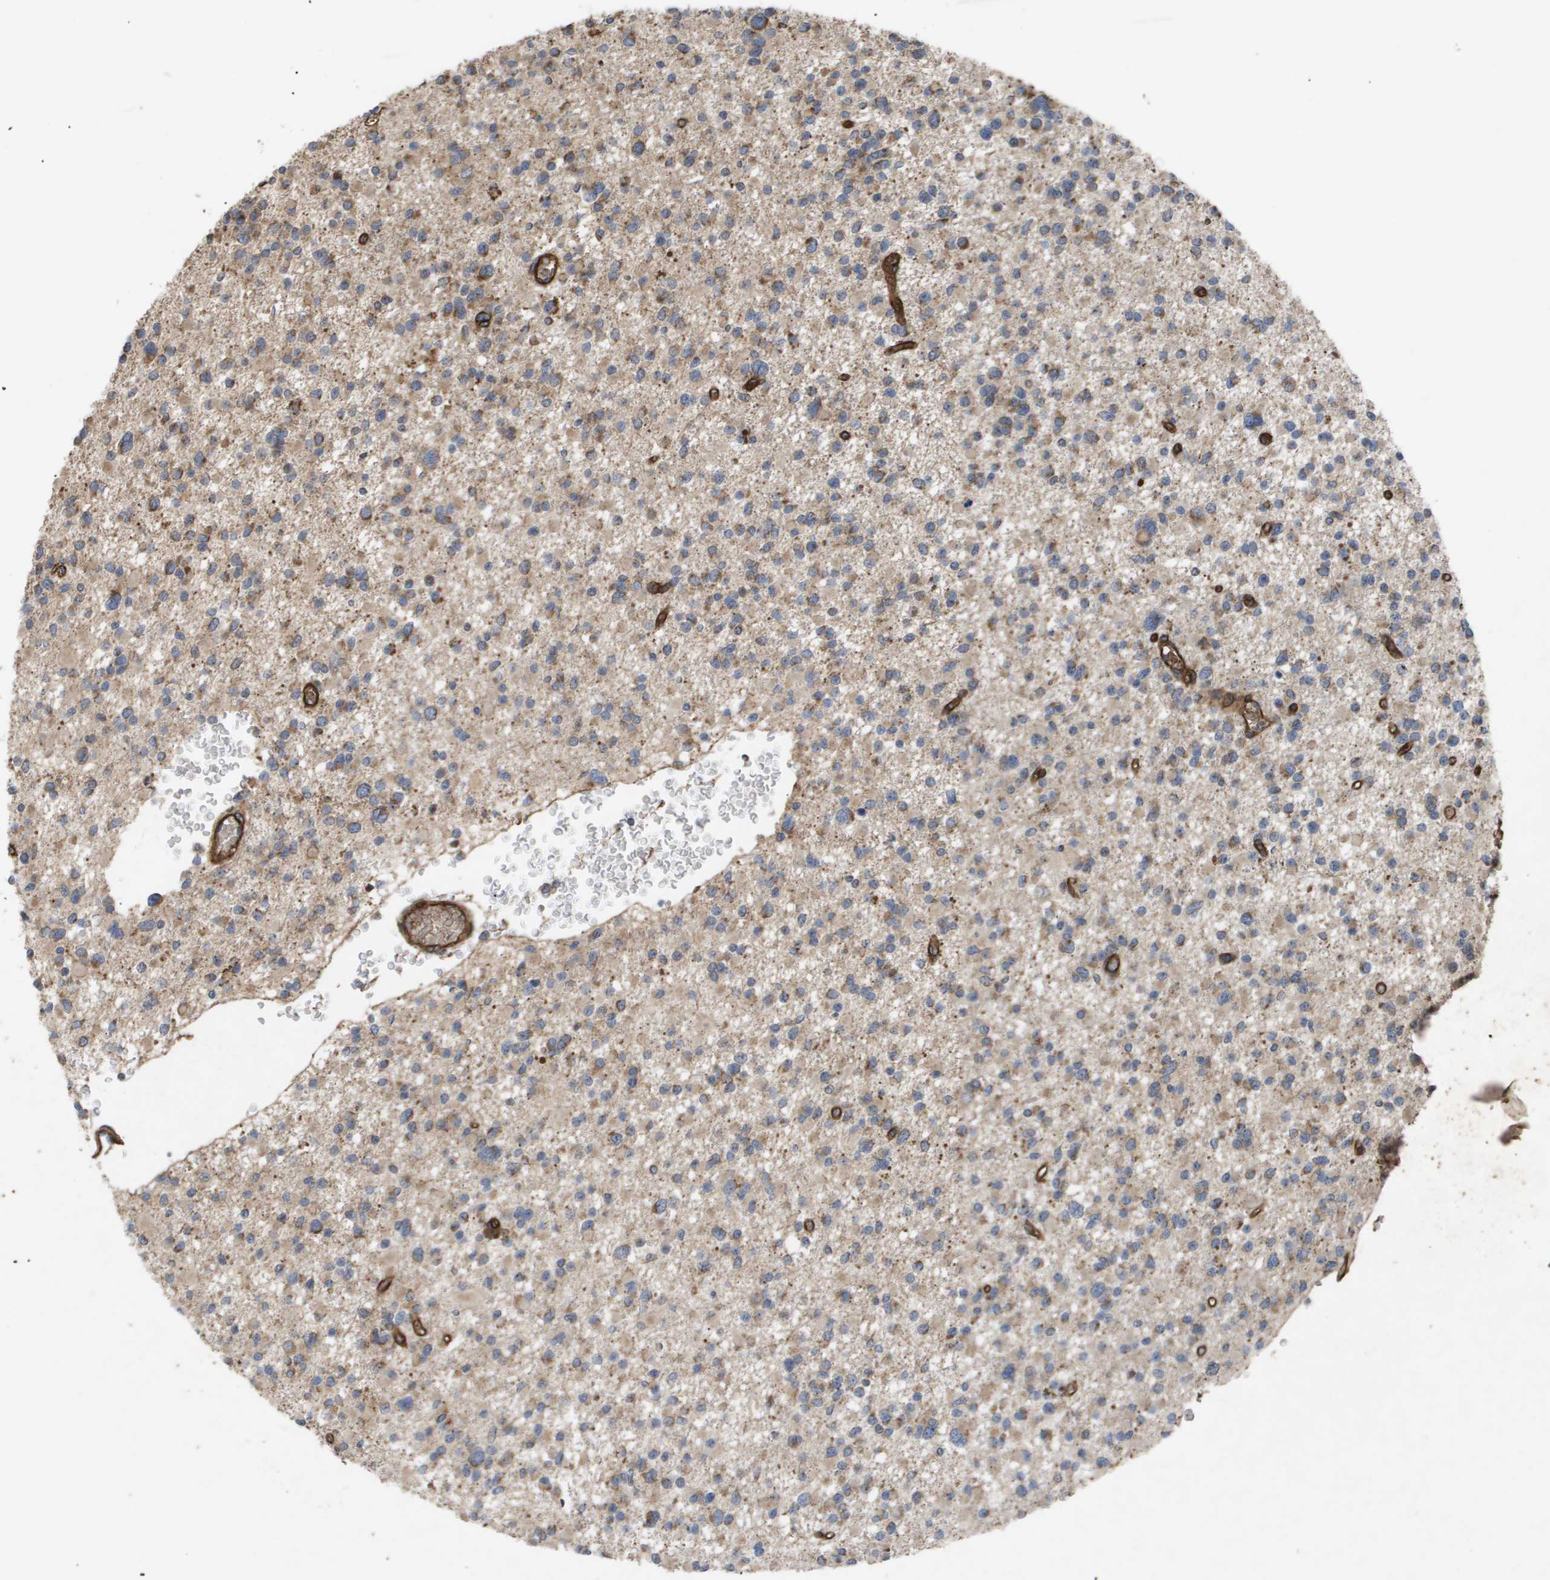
{"staining": {"intensity": "weak", "quantity": ">75%", "location": "cytoplasmic/membranous"}, "tissue": "glioma", "cell_type": "Tumor cells", "image_type": "cancer", "snomed": [{"axis": "morphology", "description": "Glioma, malignant, Low grade"}, {"axis": "topography", "description": "Brain"}], "caption": "Protein staining by IHC exhibits weak cytoplasmic/membranous positivity in approximately >75% of tumor cells in glioma.", "gene": "TNS1", "patient": {"sex": "female", "age": 22}}